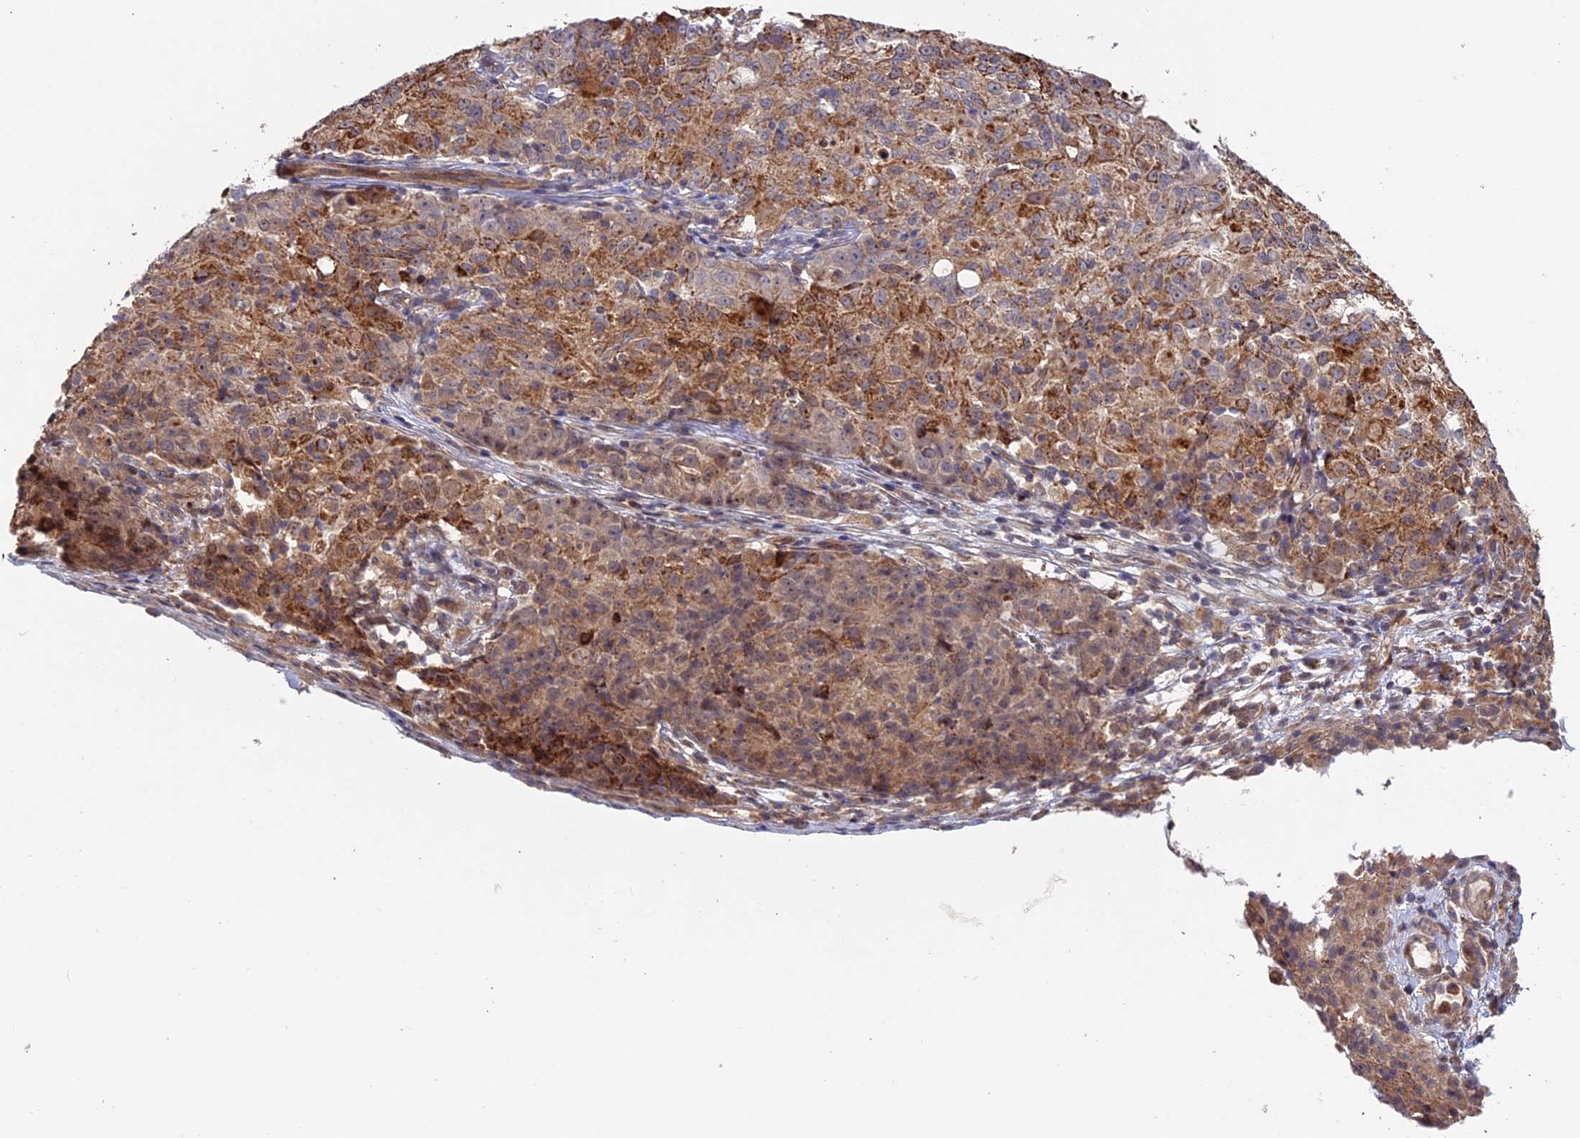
{"staining": {"intensity": "moderate", "quantity": "25%-75%", "location": "cytoplasmic/membranous"}, "tissue": "ovarian cancer", "cell_type": "Tumor cells", "image_type": "cancer", "snomed": [{"axis": "morphology", "description": "Carcinoma, endometroid"}, {"axis": "topography", "description": "Ovary"}], "caption": "Ovarian cancer stained for a protein (brown) demonstrates moderate cytoplasmic/membranous positive positivity in approximately 25%-75% of tumor cells.", "gene": "FERMT1", "patient": {"sex": "female", "age": 42}}